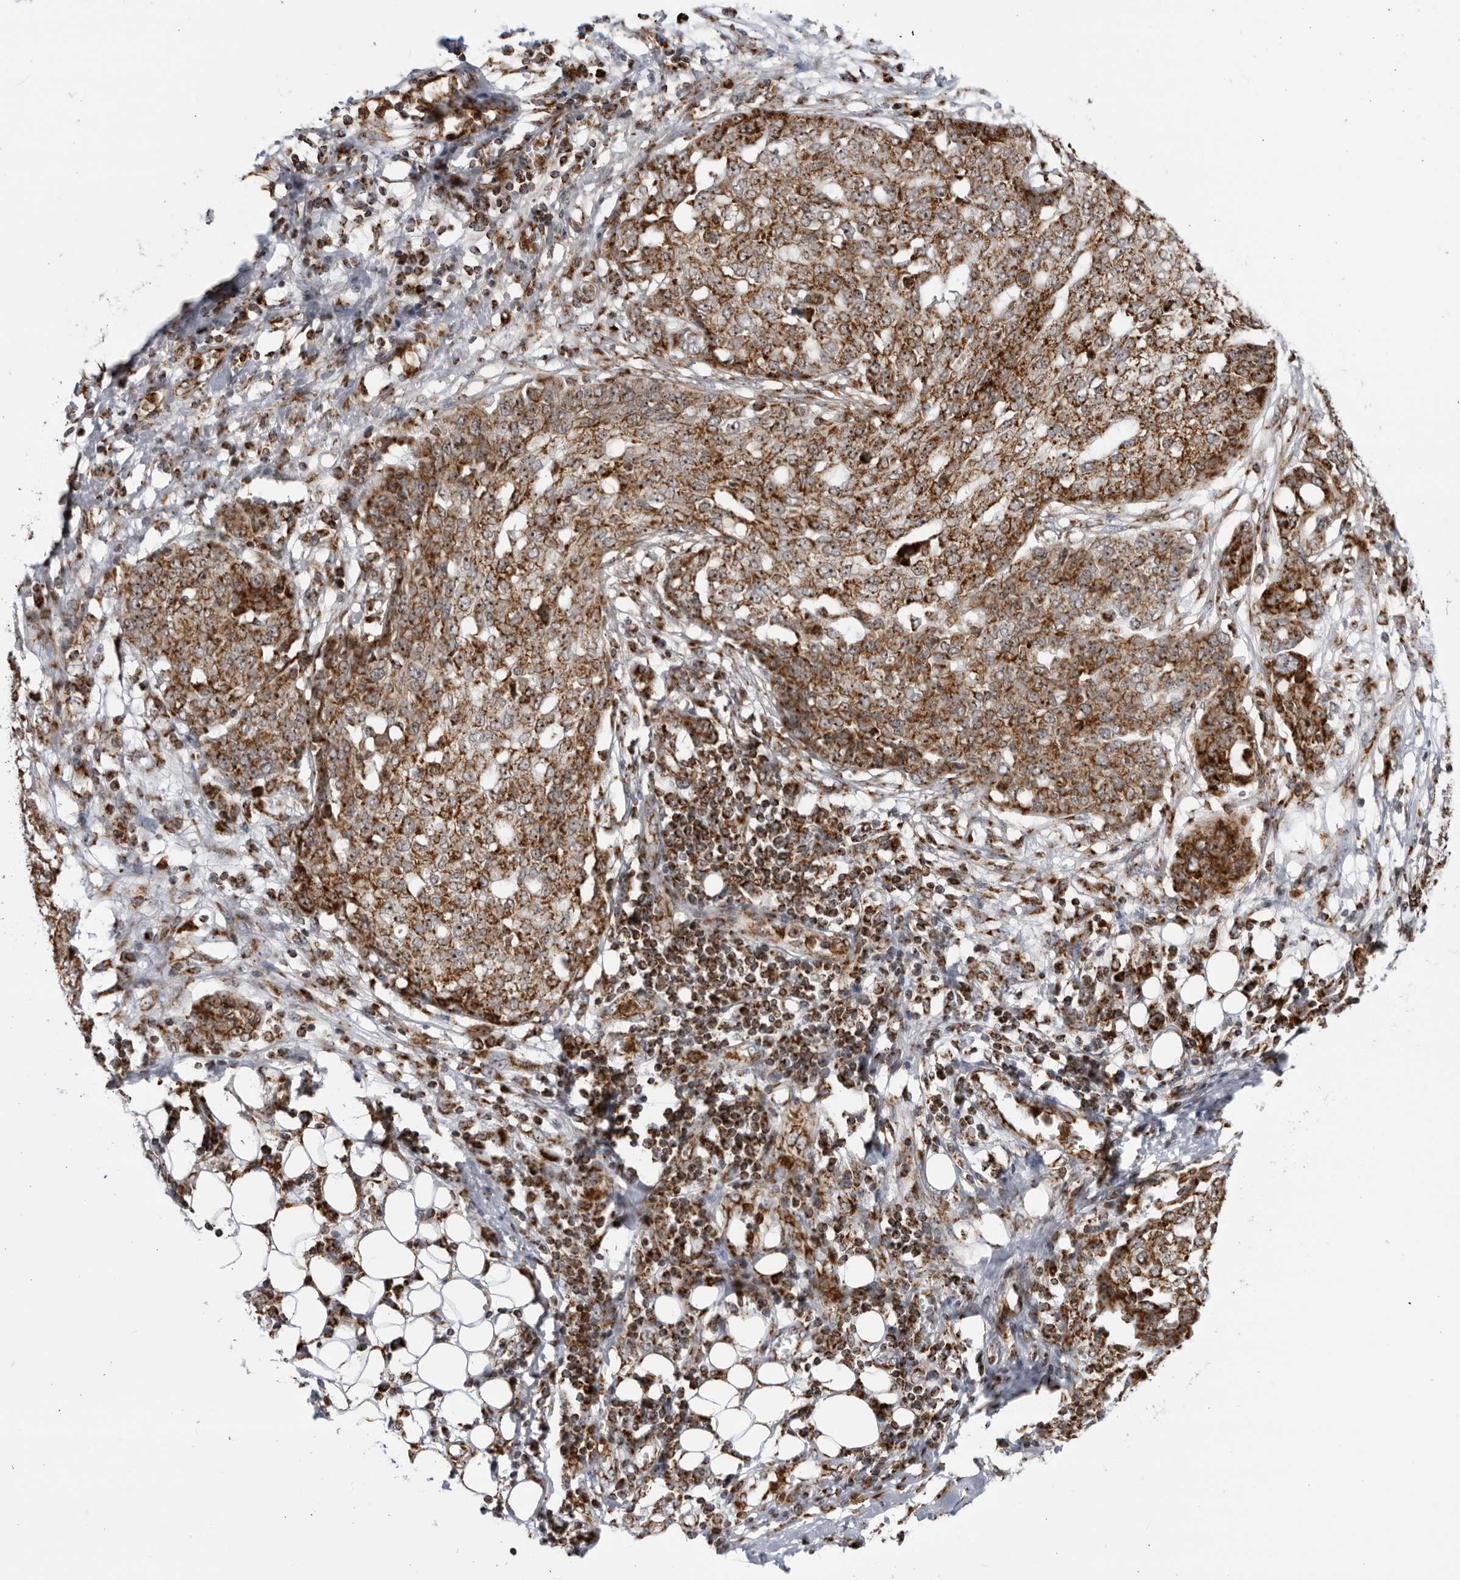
{"staining": {"intensity": "moderate", "quantity": ">75%", "location": "cytoplasmic/membranous,nuclear"}, "tissue": "ovarian cancer", "cell_type": "Tumor cells", "image_type": "cancer", "snomed": [{"axis": "morphology", "description": "Cystadenocarcinoma, serous, NOS"}, {"axis": "topography", "description": "Soft tissue"}, {"axis": "topography", "description": "Ovary"}], "caption": "This is a micrograph of IHC staining of ovarian cancer (serous cystadenocarcinoma), which shows moderate positivity in the cytoplasmic/membranous and nuclear of tumor cells.", "gene": "RBM34", "patient": {"sex": "female", "age": 57}}